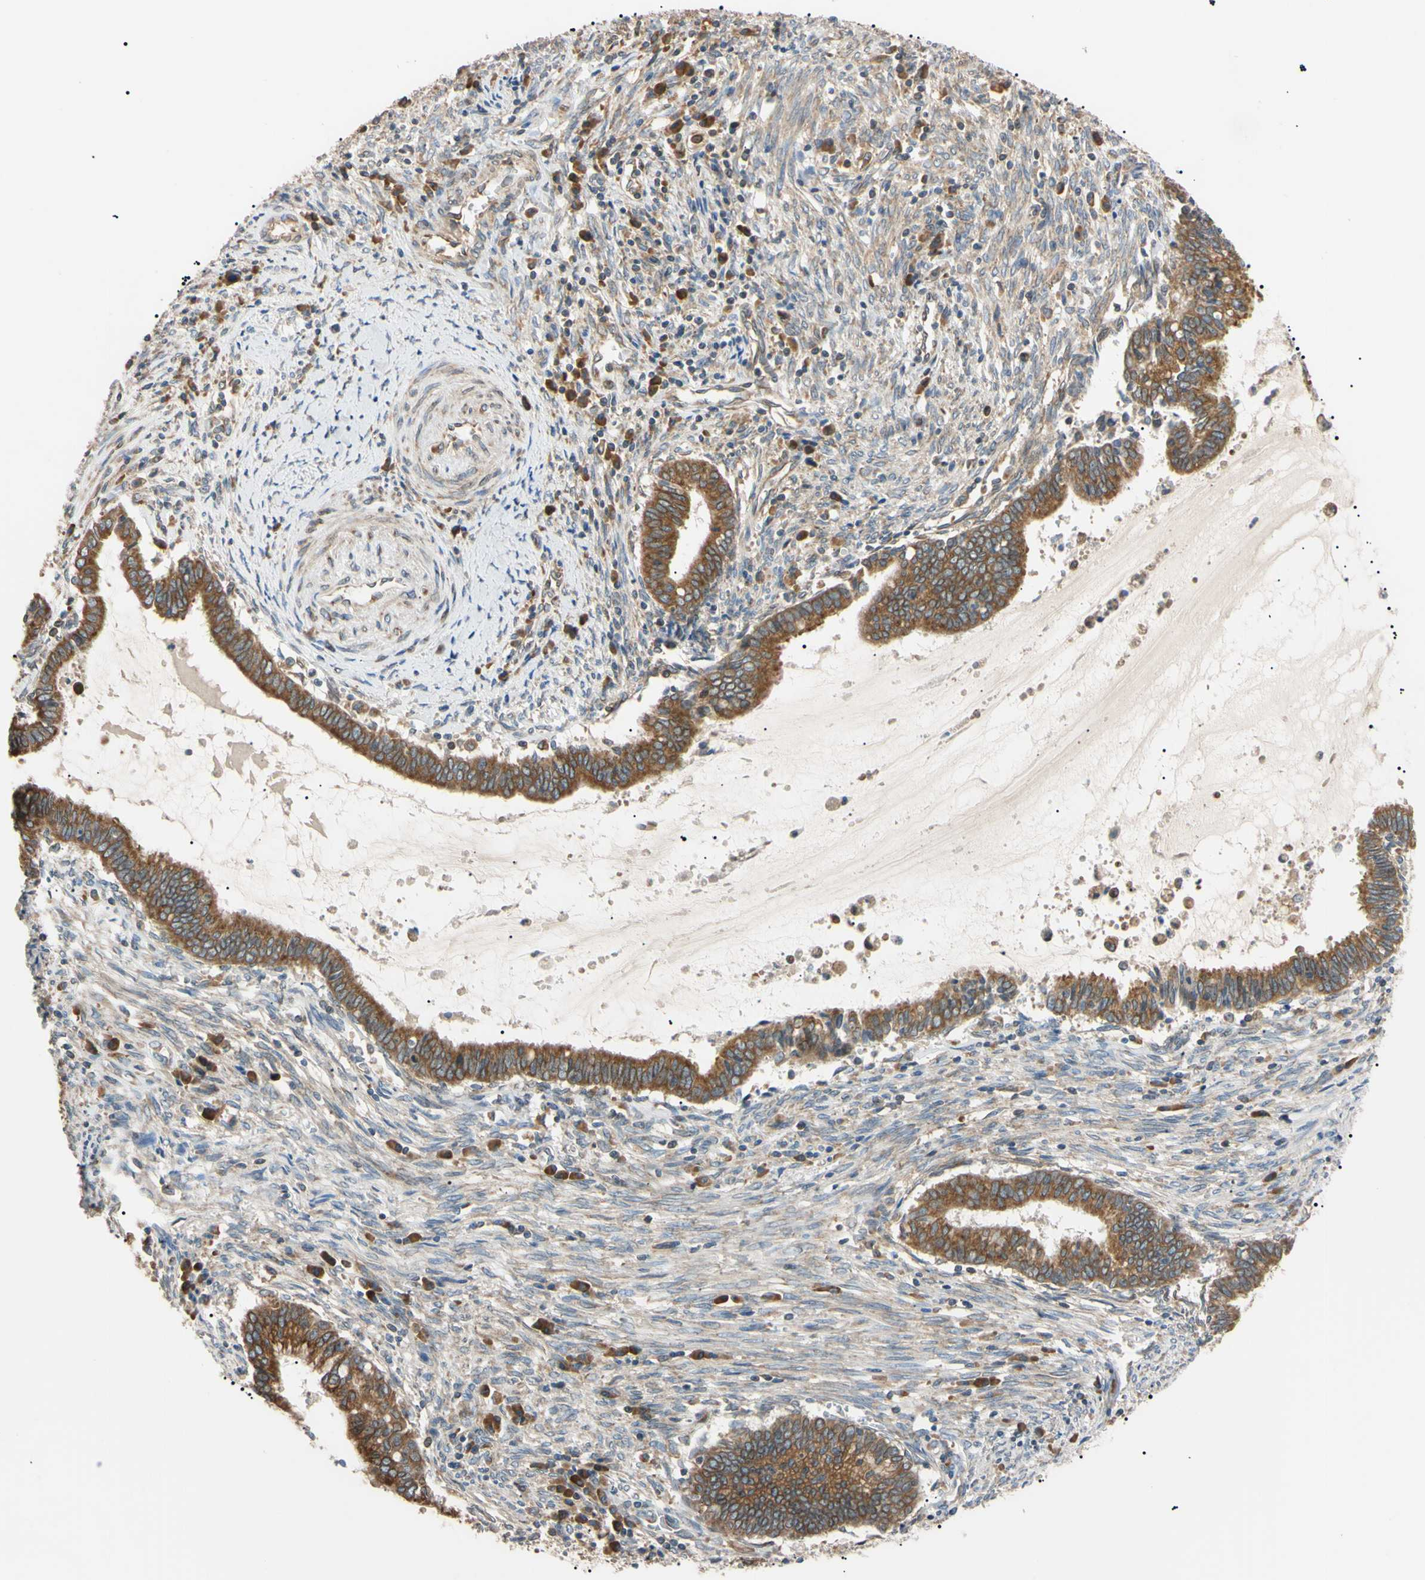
{"staining": {"intensity": "strong", "quantity": ">75%", "location": "cytoplasmic/membranous"}, "tissue": "cervical cancer", "cell_type": "Tumor cells", "image_type": "cancer", "snomed": [{"axis": "morphology", "description": "Adenocarcinoma, NOS"}, {"axis": "topography", "description": "Cervix"}], "caption": "Immunohistochemical staining of cervical cancer (adenocarcinoma) exhibits high levels of strong cytoplasmic/membranous protein staining in approximately >75% of tumor cells.", "gene": "VAPA", "patient": {"sex": "female", "age": 44}}